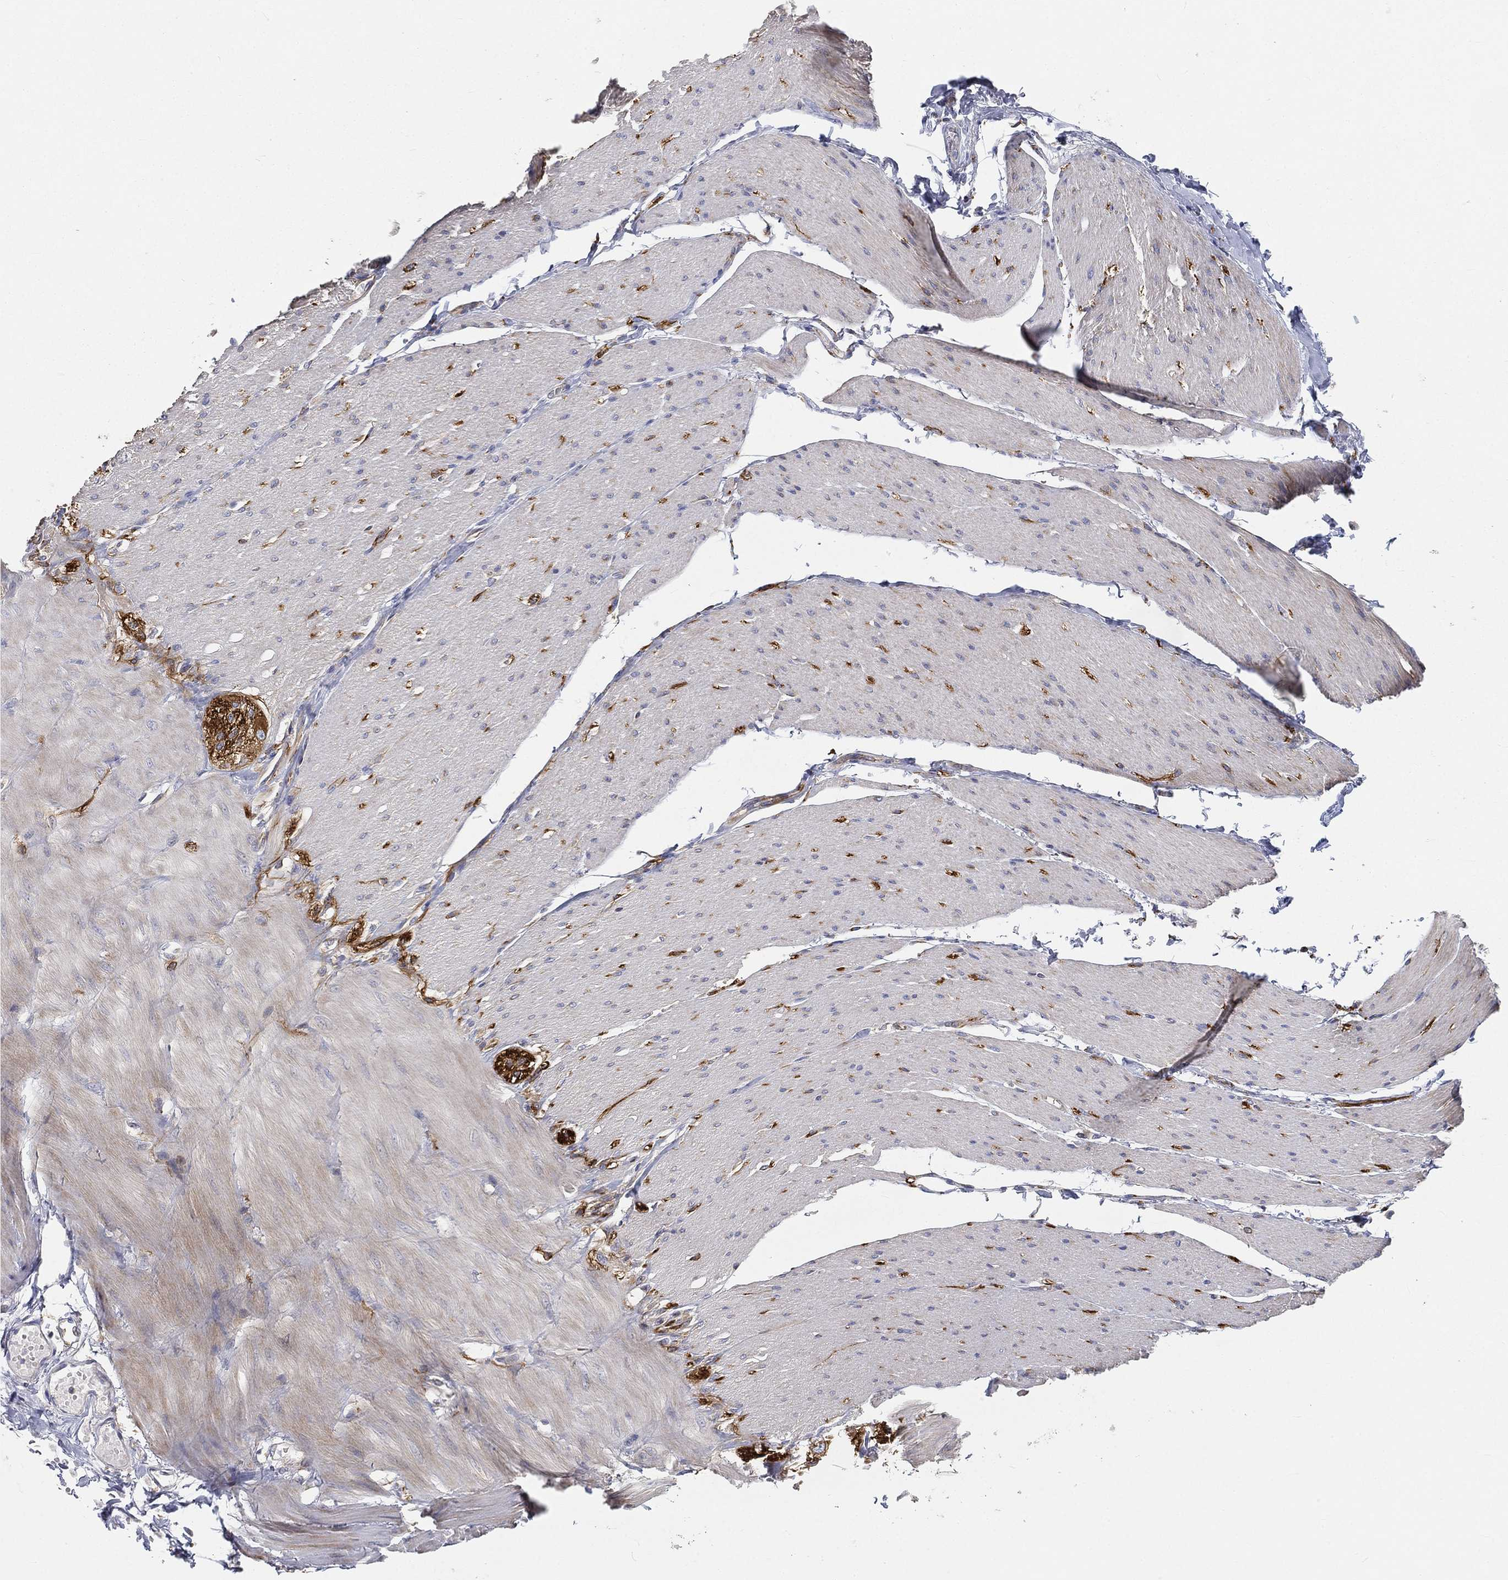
{"staining": {"intensity": "moderate", "quantity": ">75%", "location": "cytoplasmic/membranous"}, "tissue": "soft tissue", "cell_type": "Fibroblasts", "image_type": "normal", "snomed": [{"axis": "morphology", "description": "Normal tissue, NOS"}, {"axis": "topography", "description": "Smooth muscle"}, {"axis": "topography", "description": "Duodenum"}, {"axis": "topography", "description": "Peripheral nerve tissue"}], "caption": "This is a photomicrograph of immunohistochemistry staining of benign soft tissue, which shows moderate positivity in the cytoplasmic/membranous of fibroblasts.", "gene": "TMEM25", "patient": {"sex": "female", "age": 61}}